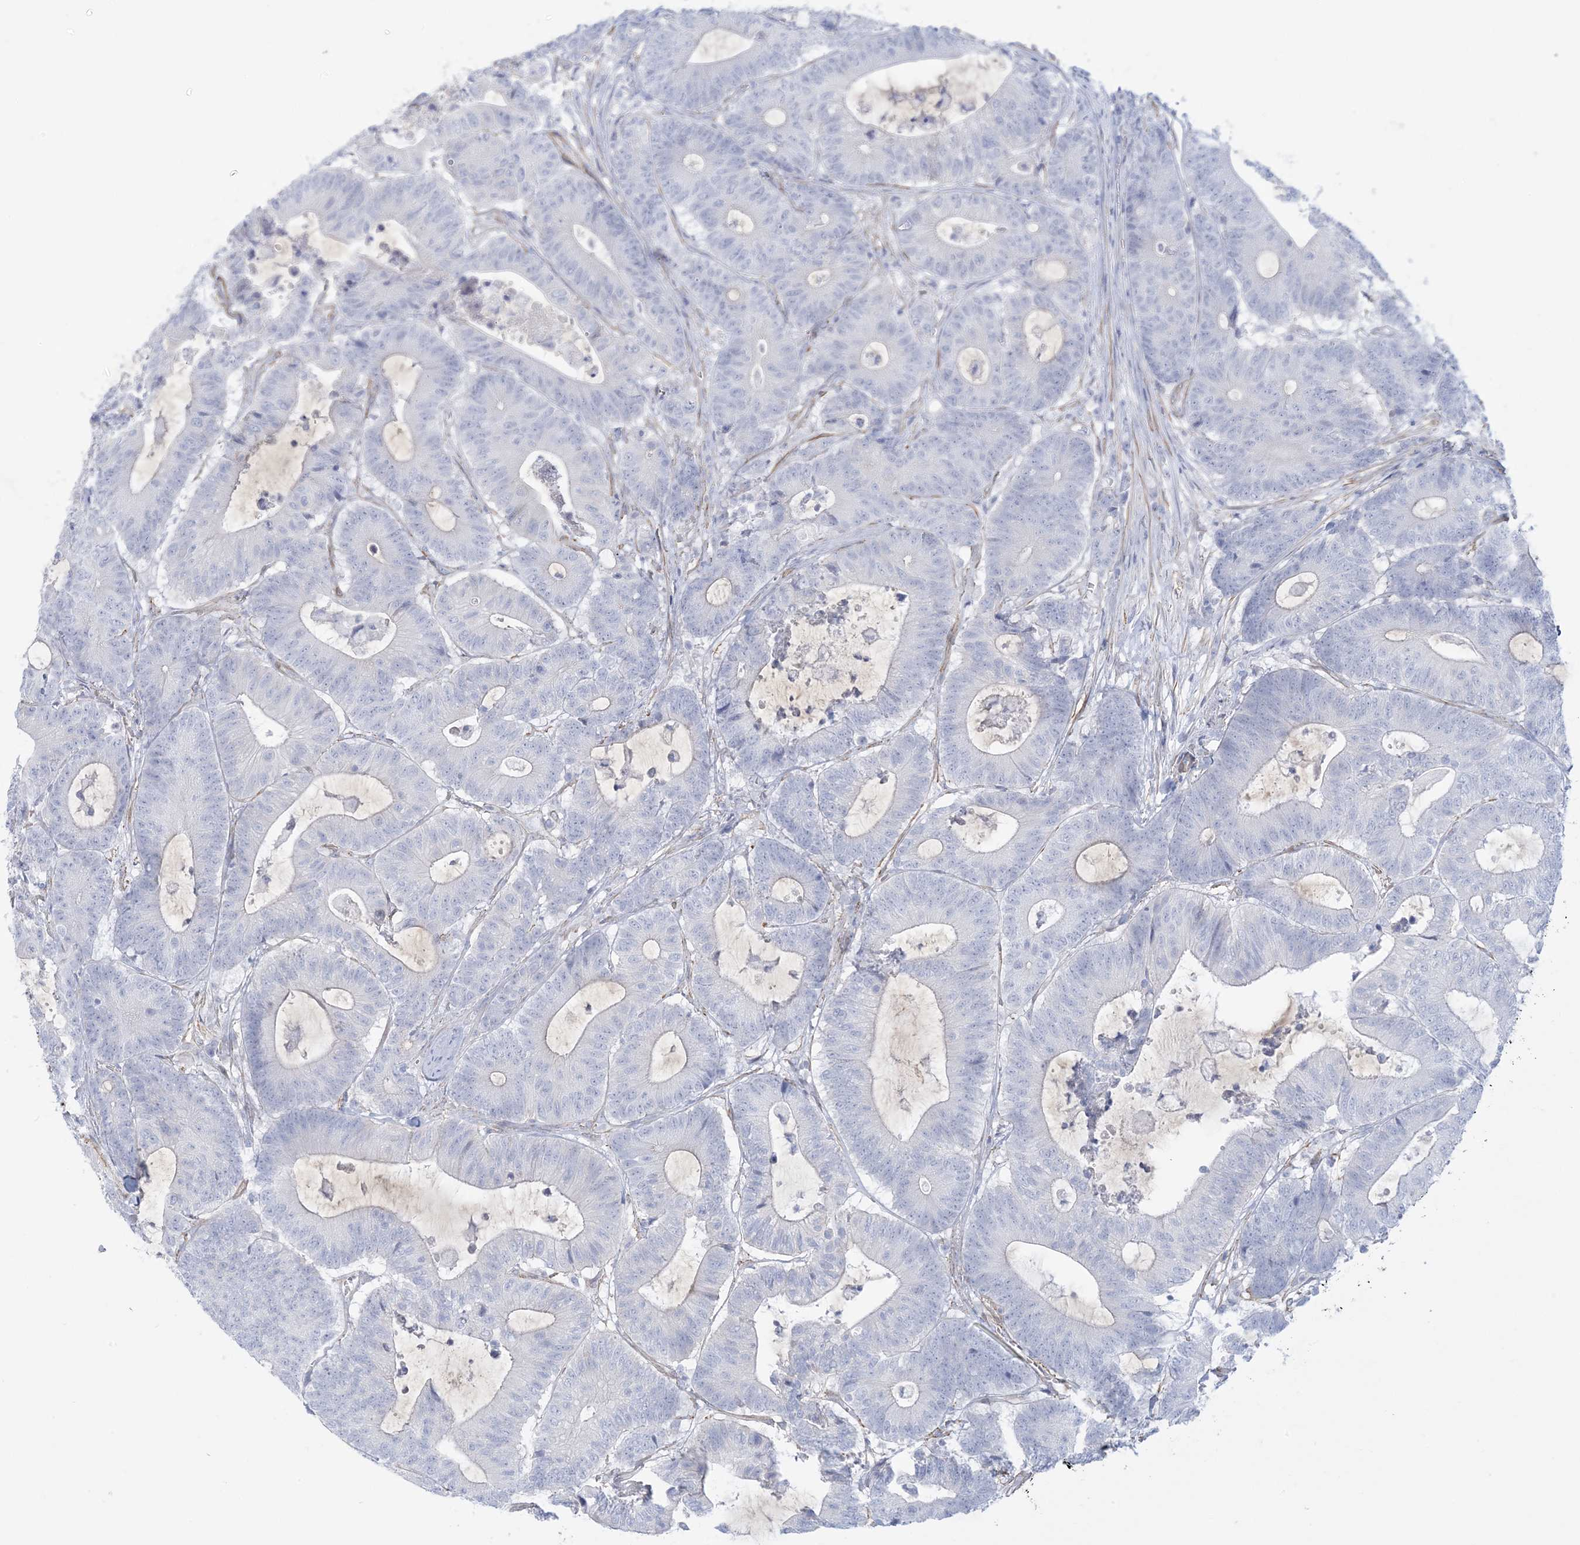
{"staining": {"intensity": "negative", "quantity": "none", "location": "none"}, "tissue": "colorectal cancer", "cell_type": "Tumor cells", "image_type": "cancer", "snomed": [{"axis": "morphology", "description": "Adenocarcinoma, NOS"}, {"axis": "topography", "description": "Colon"}], "caption": "Micrograph shows no protein positivity in tumor cells of colorectal cancer tissue. (Immunohistochemistry (ihc), brightfield microscopy, high magnification).", "gene": "AGXT", "patient": {"sex": "female", "age": 84}}